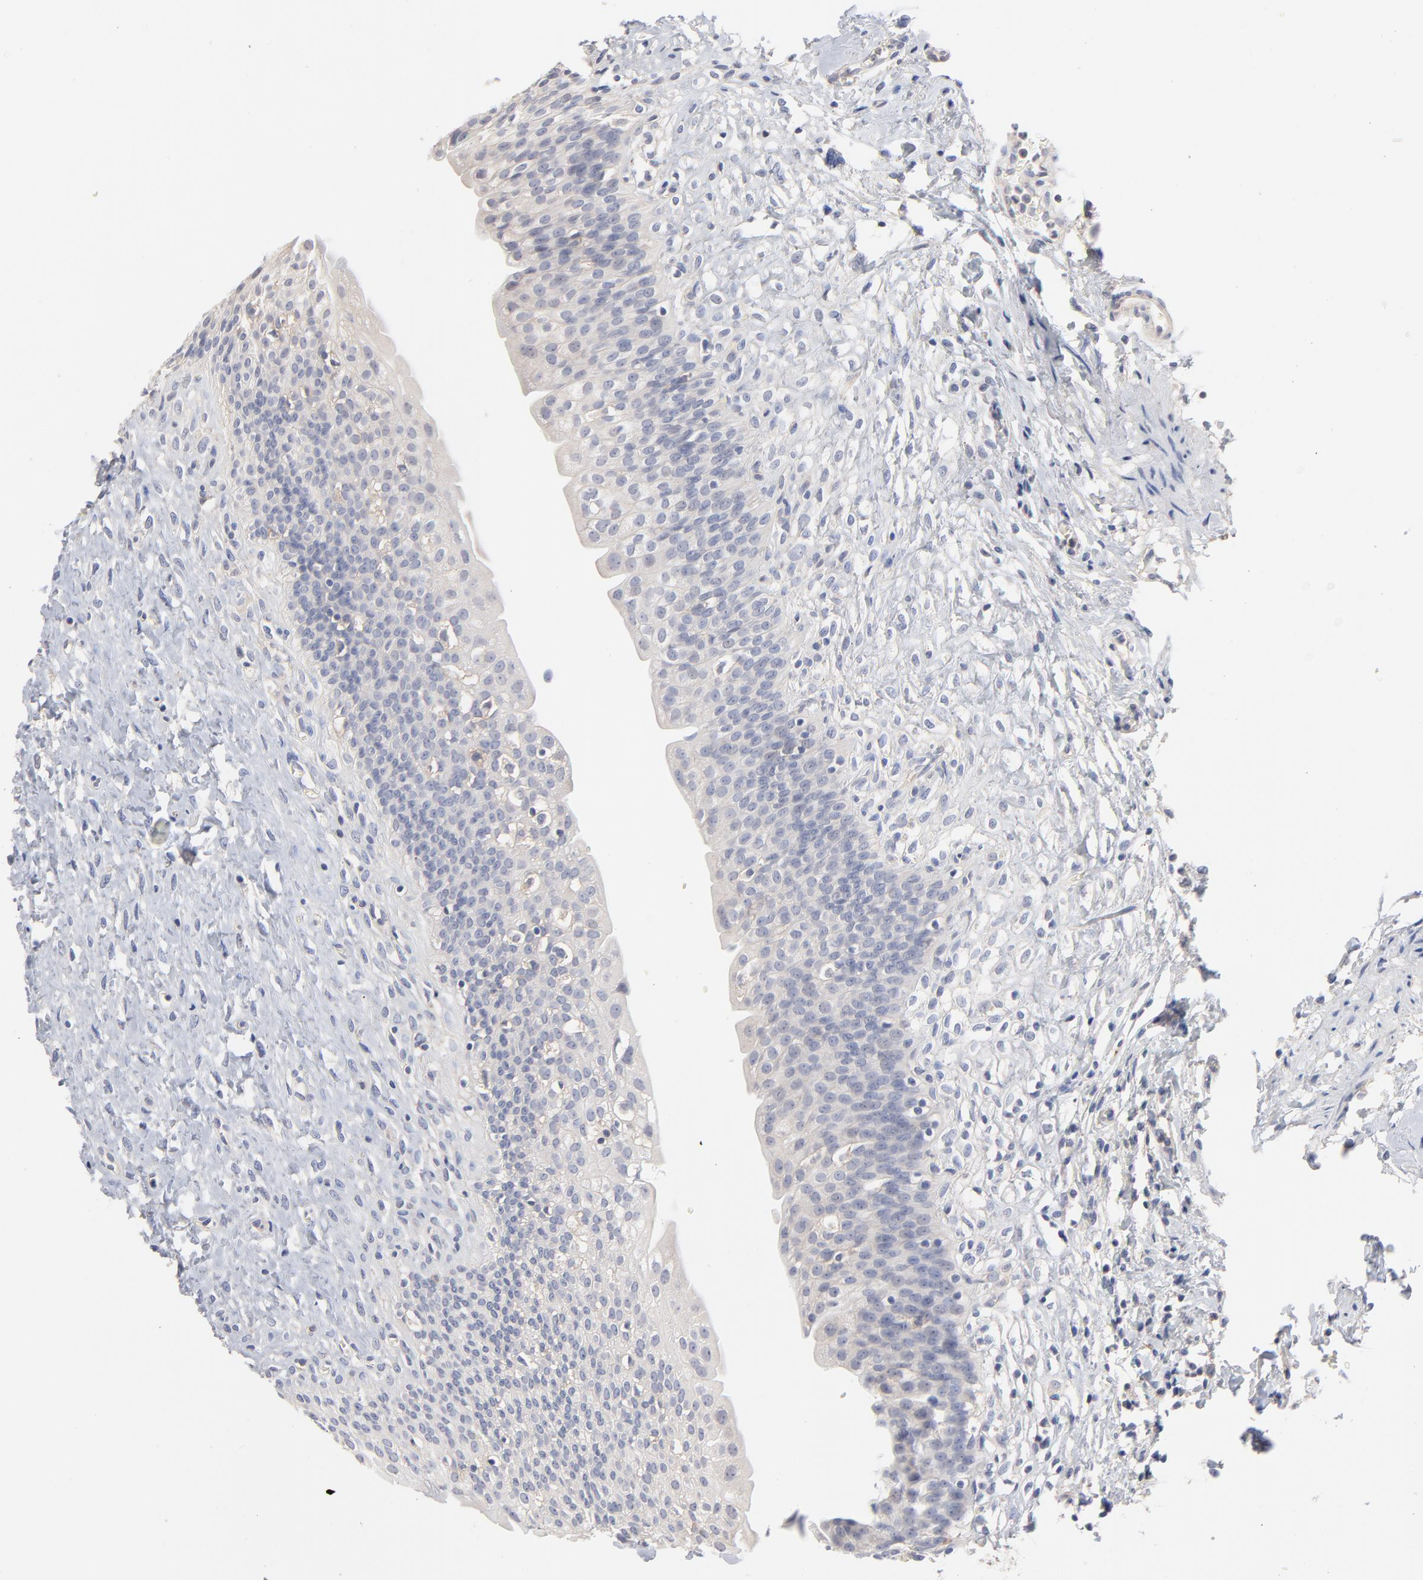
{"staining": {"intensity": "weak", "quantity": "25%-75%", "location": "cytoplasmic/membranous"}, "tissue": "urinary bladder", "cell_type": "Urothelial cells", "image_type": "normal", "snomed": [{"axis": "morphology", "description": "Normal tissue, NOS"}, {"axis": "topography", "description": "Urinary bladder"}], "caption": "This is a histology image of immunohistochemistry staining of unremarkable urinary bladder, which shows weak expression in the cytoplasmic/membranous of urothelial cells.", "gene": "SLC16A1", "patient": {"sex": "female", "age": 80}}